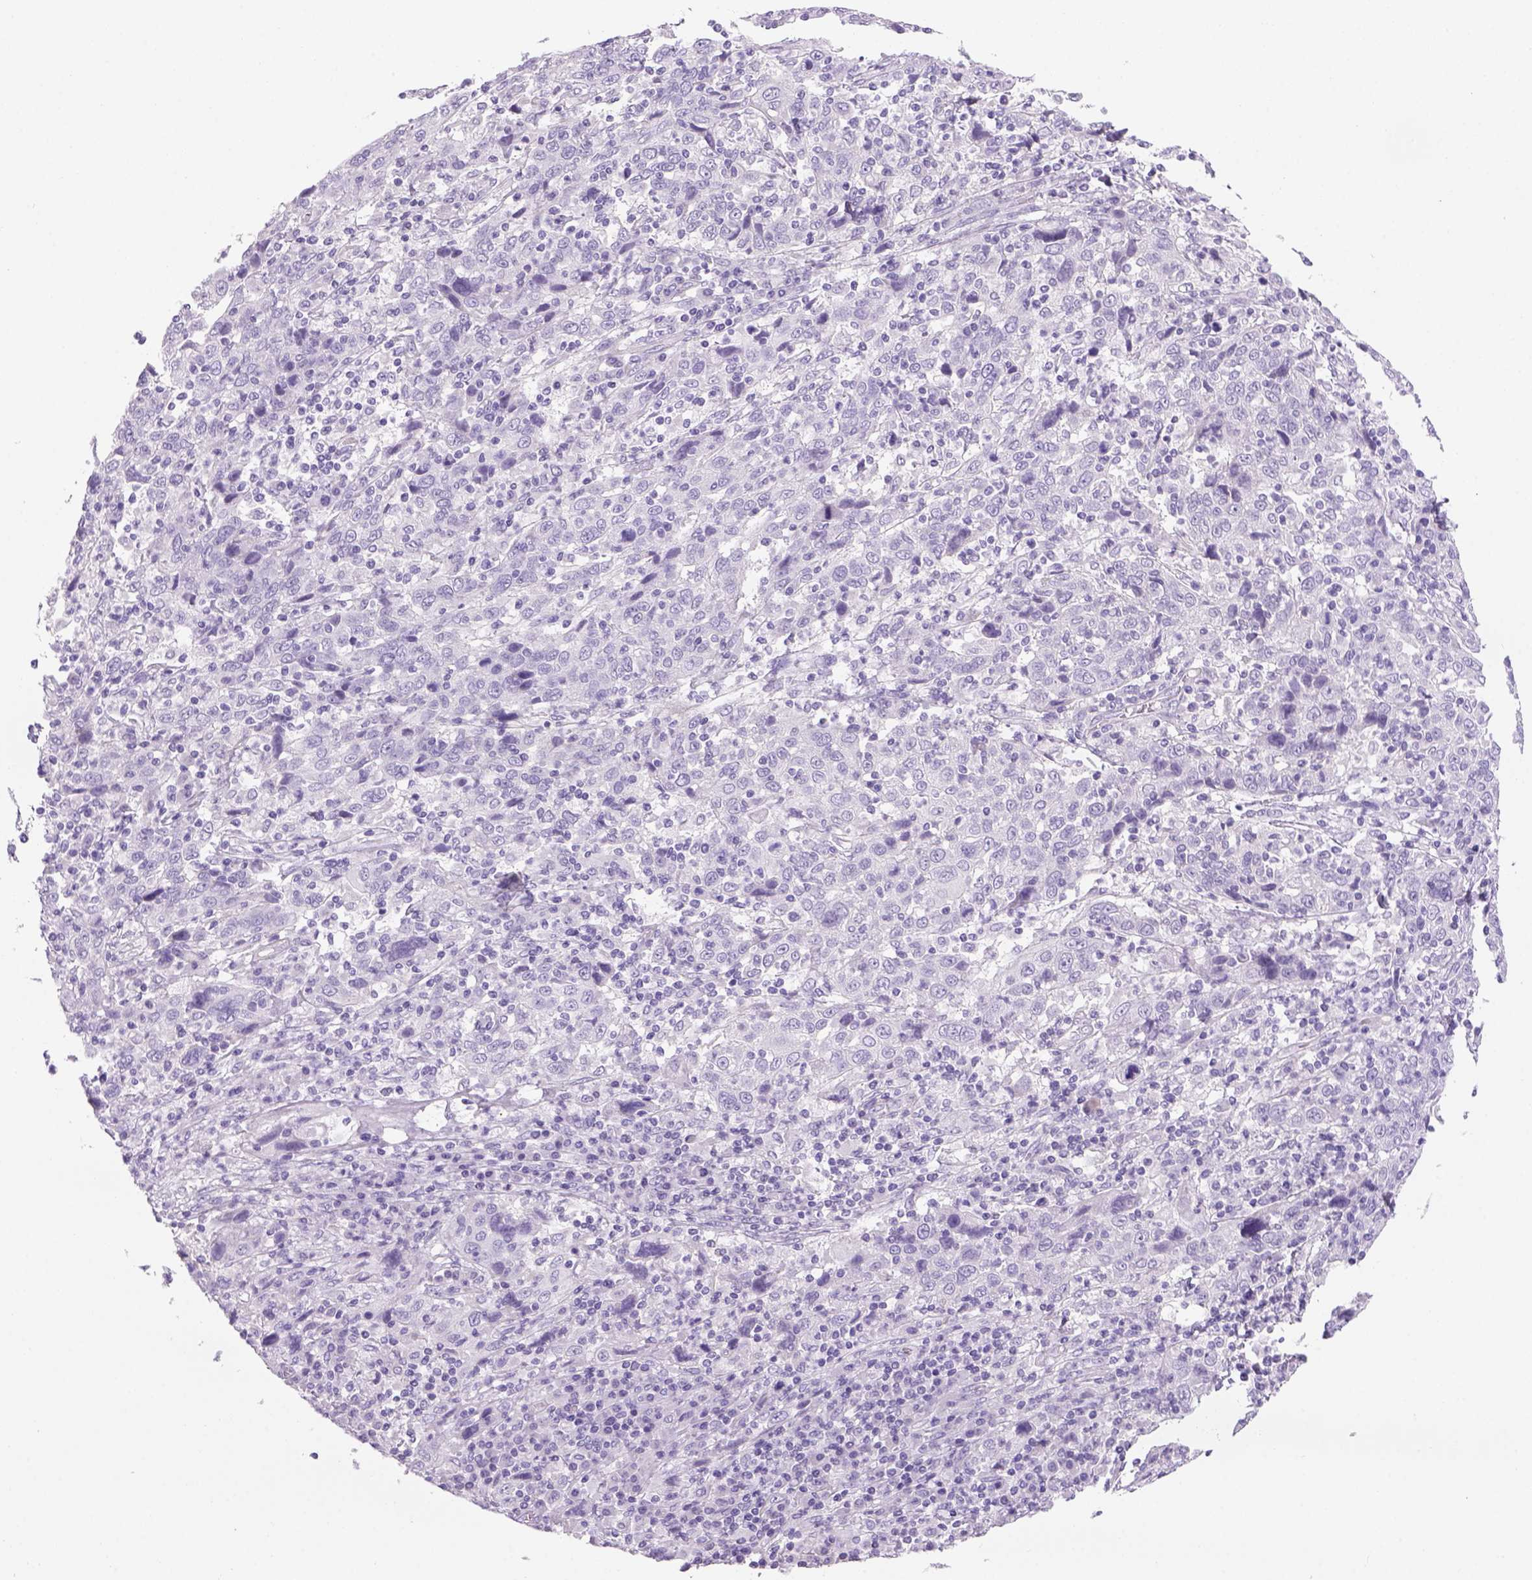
{"staining": {"intensity": "negative", "quantity": "none", "location": "none"}, "tissue": "cervical cancer", "cell_type": "Tumor cells", "image_type": "cancer", "snomed": [{"axis": "morphology", "description": "Squamous cell carcinoma, NOS"}, {"axis": "topography", "description": "Cervix"}], "caption": "Cervical cancer was stained to show a protein in brown. There is no significant positivity in tumor cells.", "gene": "TENM4", "patient": {"sex": "female", "age": 46}}